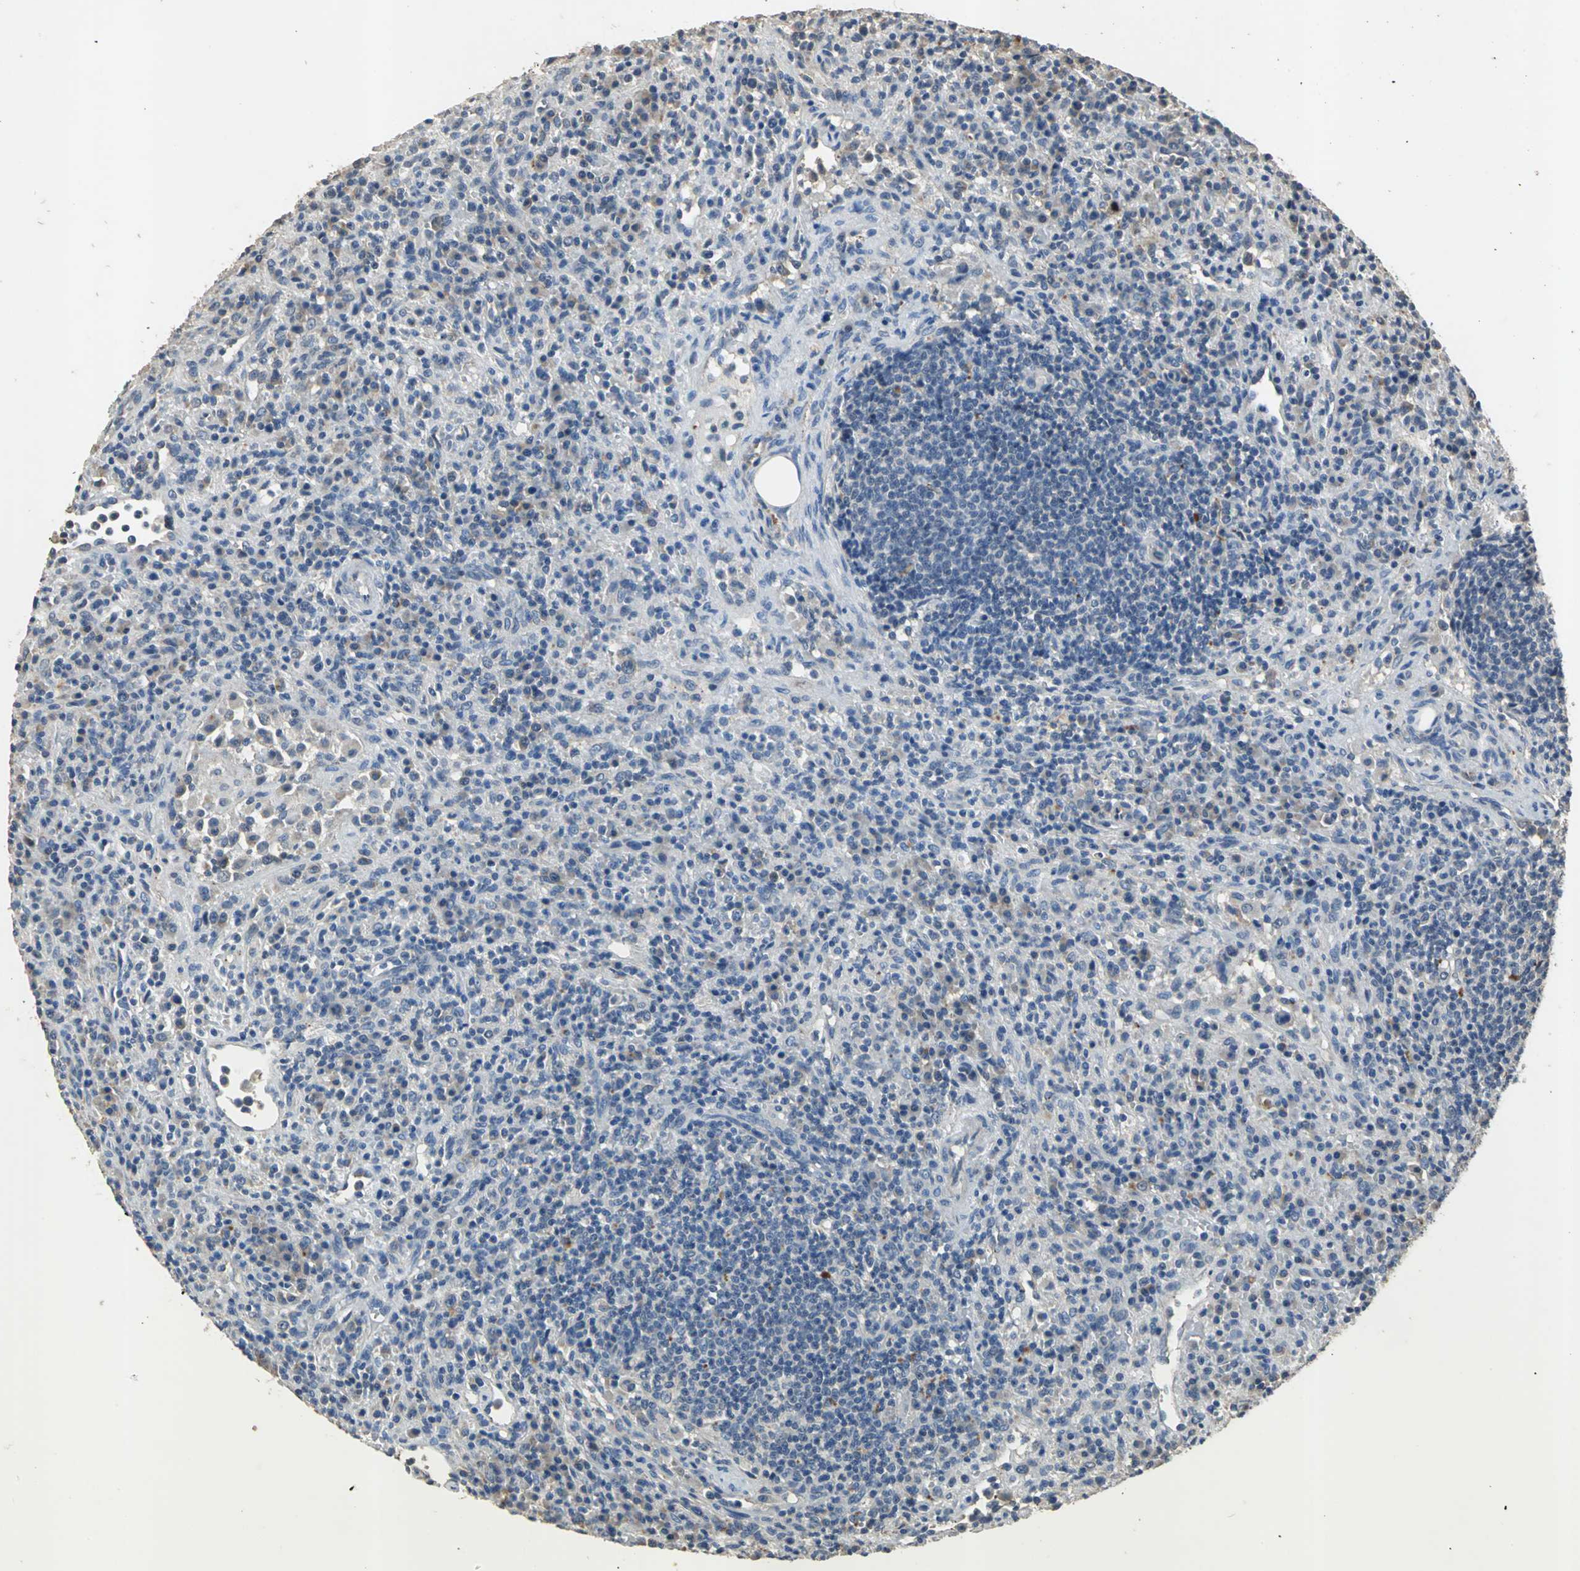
{"staining": {"intensity": "negative", "quantity": "none", "location": "none"}, "tissue": "lymphoma", "cell_type": "Tumor cells", "image_type": "cancer", "snomed": [{"axis": "morphology", "description": "Hodgkin's disease, NOS"}, {"axis": "topography", "description": "Lymph node"}], "caption": "Immunohistochemical staining of lymphoma reveals no significant positivity in tumor cells. The staining was performed using DAB to visualize the protein expression in brown, while the nuclei were stained in blue with hematoxylin (Magnification: 20x).", "gene": "OCLN", "patient": {"sex": "male", "age": 65}}